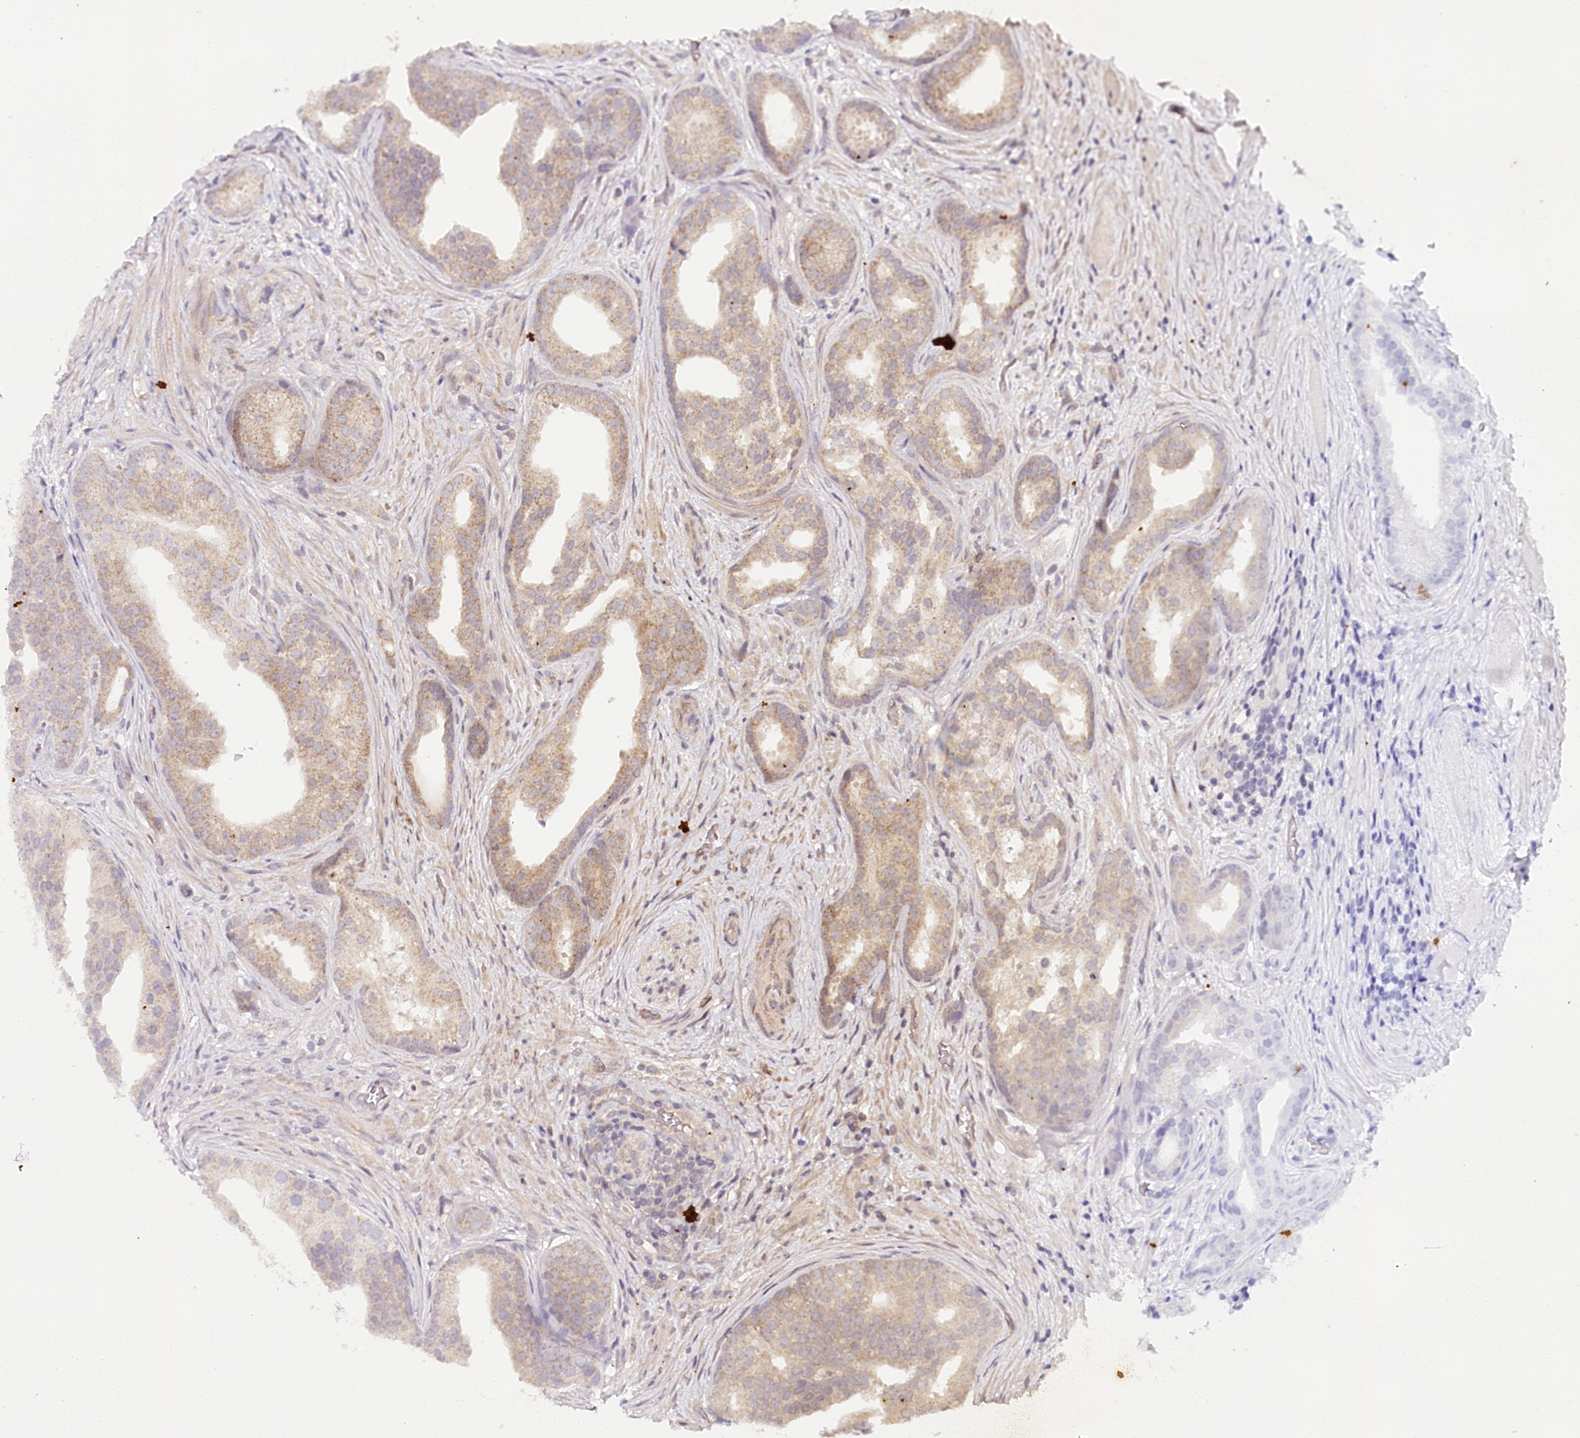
{"staining": {"intensity": "moderate", "quantity": "25%-75%", "location": "cytoplasmic/membranous"}, "tissue": "prostate cancer", "cell_type": "Tumor cells", "image_type": "cancer", "snomed": [{"axis": "morphology", "description": "Adenocarcinoma, Low grade"}, {"axis": "topography", "description": "Prostate"}], "caption": "High-power microscopy captured an IHC histopathology image of adenocarcinoma (low-grade) (prostate), revealing moderate cytoplasmic/membranous expression in approximately 25%-75% of tumor cells.", "gene": "MMP25", "patient": {"sex": "male", "age": 71}}